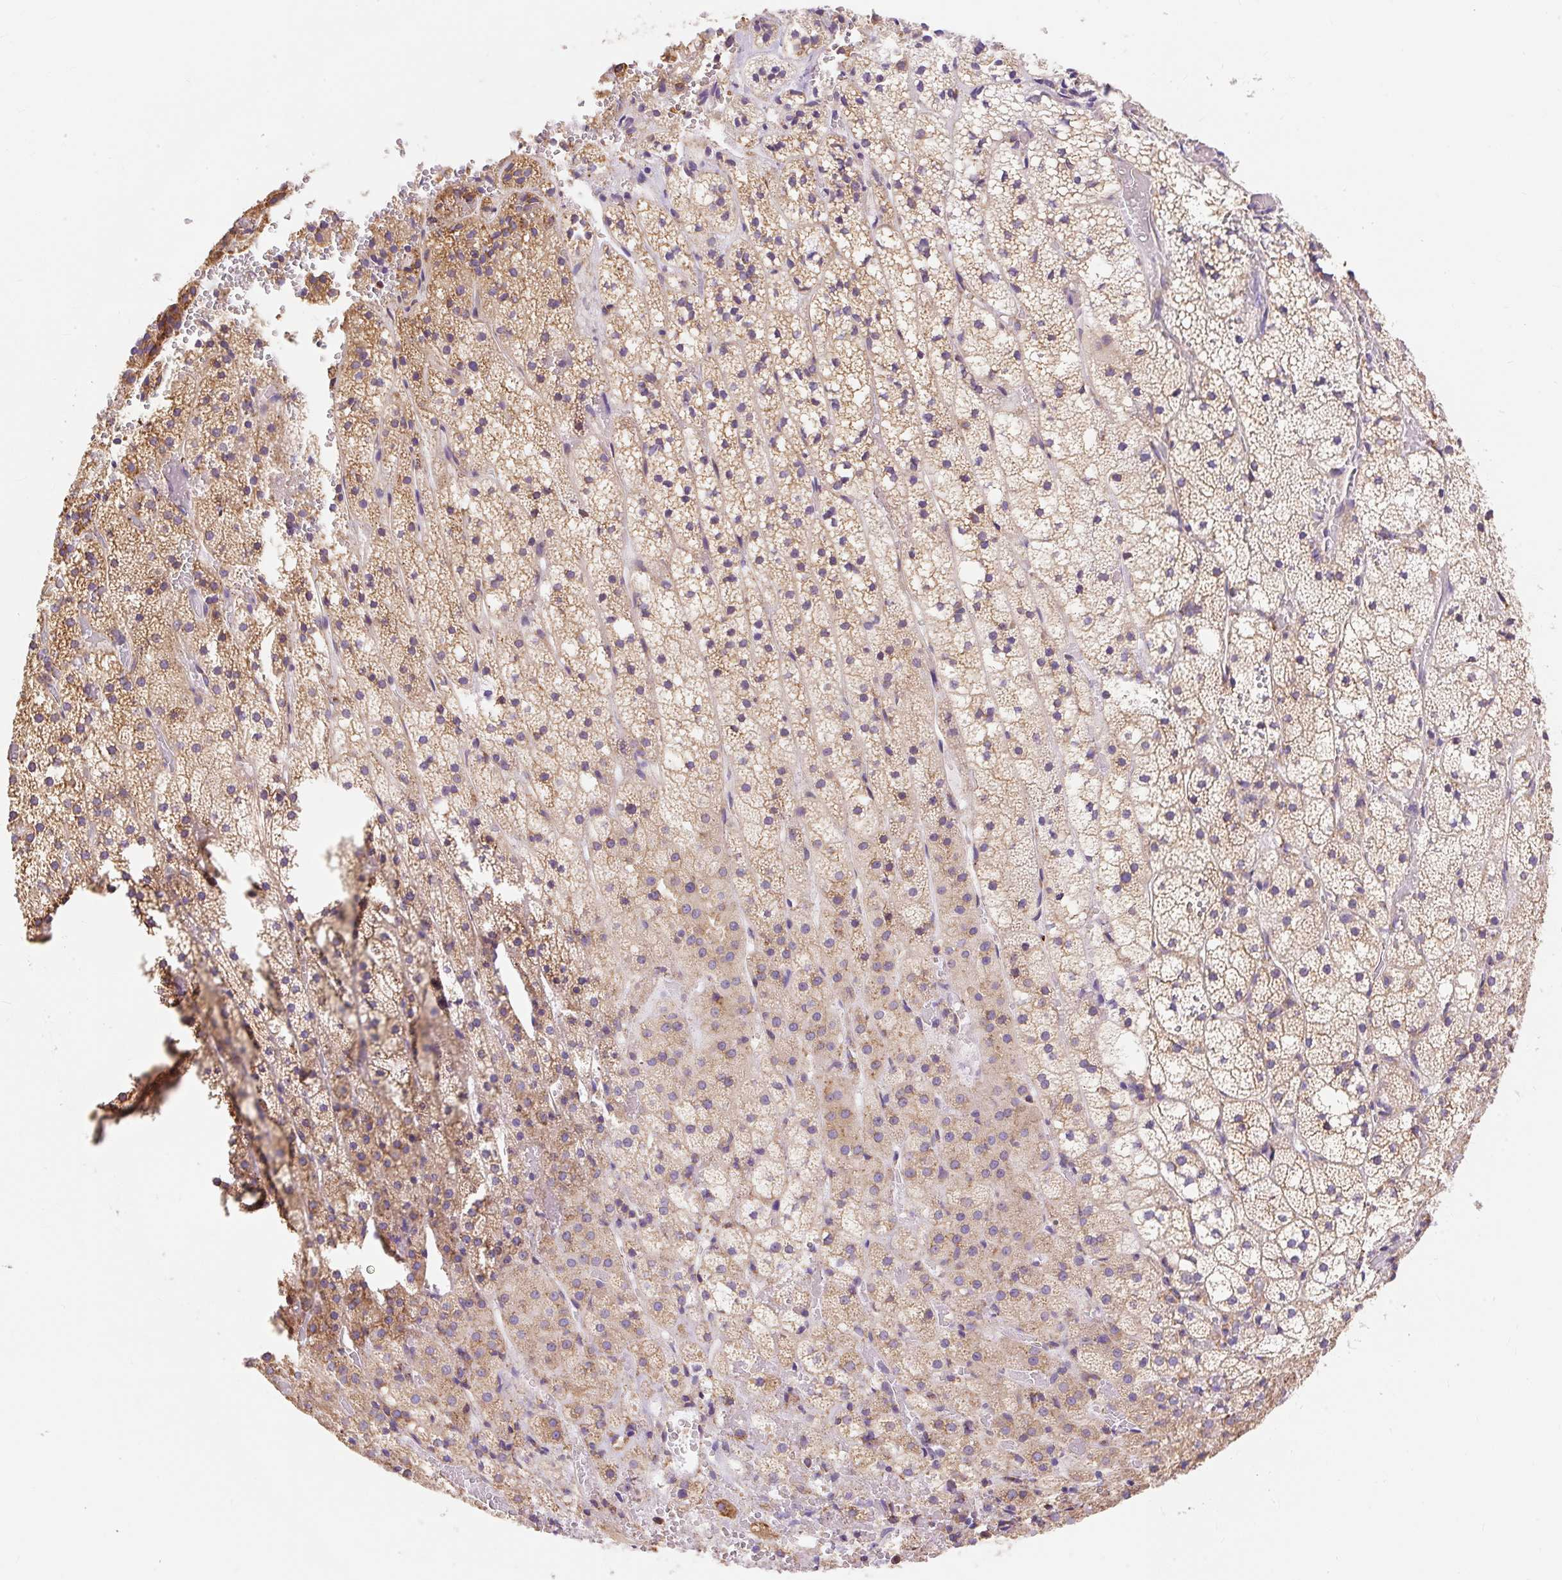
{"staining": {"intensity": "moderate", "quantity": ">75%", "location": "cytoplasmic/membranous"}, "tissue": "adrenal gland", "cell_type": "Glandular cells", "image_type": "normal", "snomed": [{"axis": "morphology", "description": "Normal tissue, NOS"}, {"axis": "topography", "description": "Adrenal gland"}], "caption": "This histopathology image reveals immunohistochemistry (IHC) staining of benign adrenal gland, with medium moderate cytoplasmic/membranous positivity in about >75% of glandular cells.", "gene": "ENSG00000260836", "patient": {"sex": "male", "age": 53}}